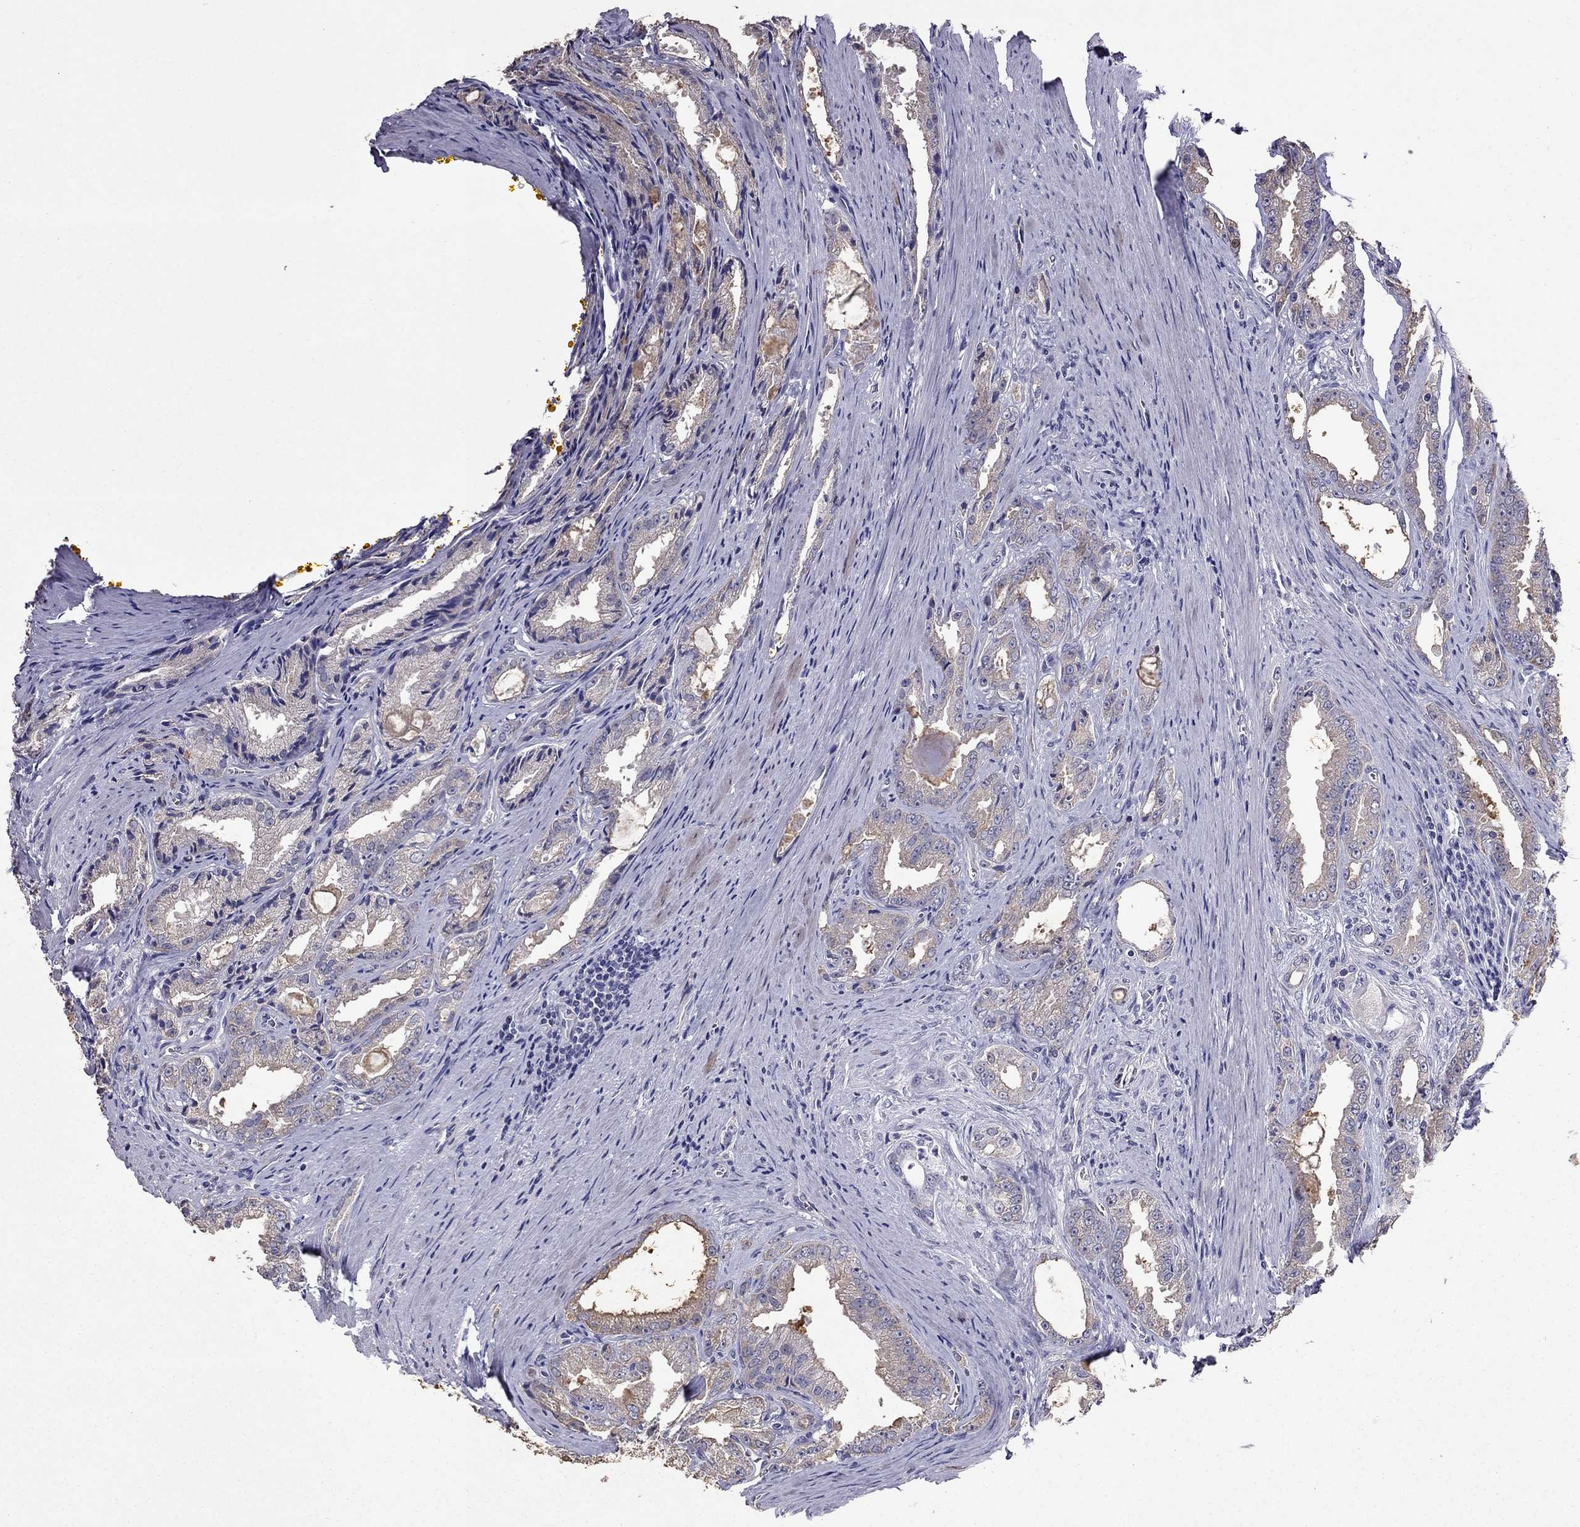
{"staining": {"intensity": "weak", "quantity": "<25%", "location": "cytoplasmic/membranous"}, "tissue": "prostate cancer", "cell_type": "Tumor cells", "image_type": "cancer", "snomed": [{"axis": "morphology", "description": "Adenocarcinoma, NOS"}, {"axis": "morphology", "description": "Adenocarcinoma, High grade"}, {"axis": "topography", "description": "Prostate"}], "caption": "An image of human prostate cancer is negative for staining in tumor cells.", "gene": "AK5", "patient": {"sex": "male", "age": 70}}